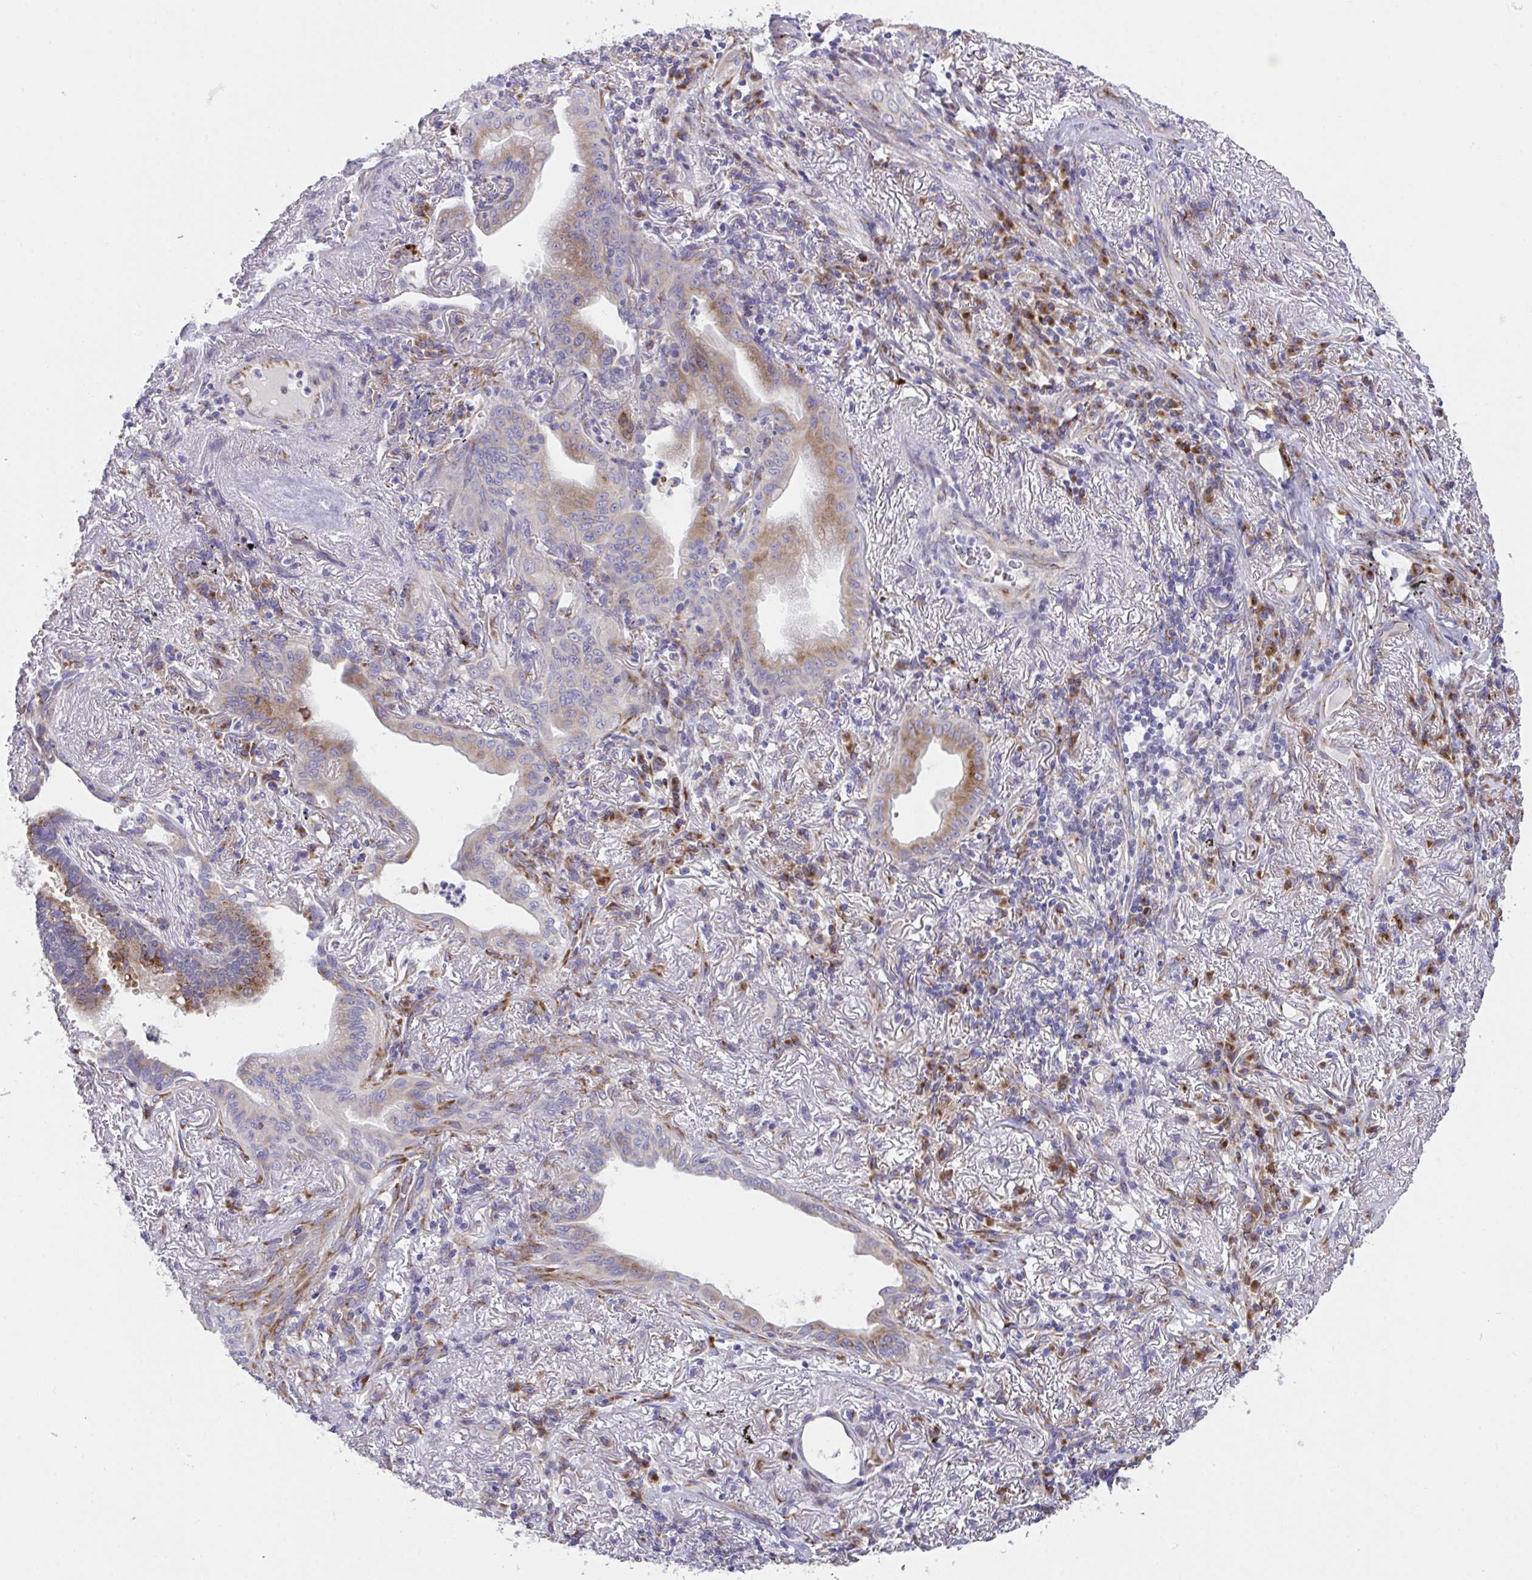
{"staining": {"intensity": "weak", "quantity": "25%-75%", "location": "cytoplasmic/membranous"}, "tissue": "lung cancer", "cell_type": "Tumor cells", "image_type": "cancer", "snomed": [{"axis": "morphology", "description": "Adenocarcinoma, NOS"}, {"axis": "topography", "description": "Lung"}], "caption": "Immunohistochemical staining of human lung cancer exhibits weak cytoplasmic/membranous protein staining in approximately 25%-75% of tumor cells. The staining was performed using DAB, with brown indicating positive protein expression. Nuclei are stained blue with hematoxylin.", "gene": "MIA3", "patient": {"sex": "male", "age": 77}}